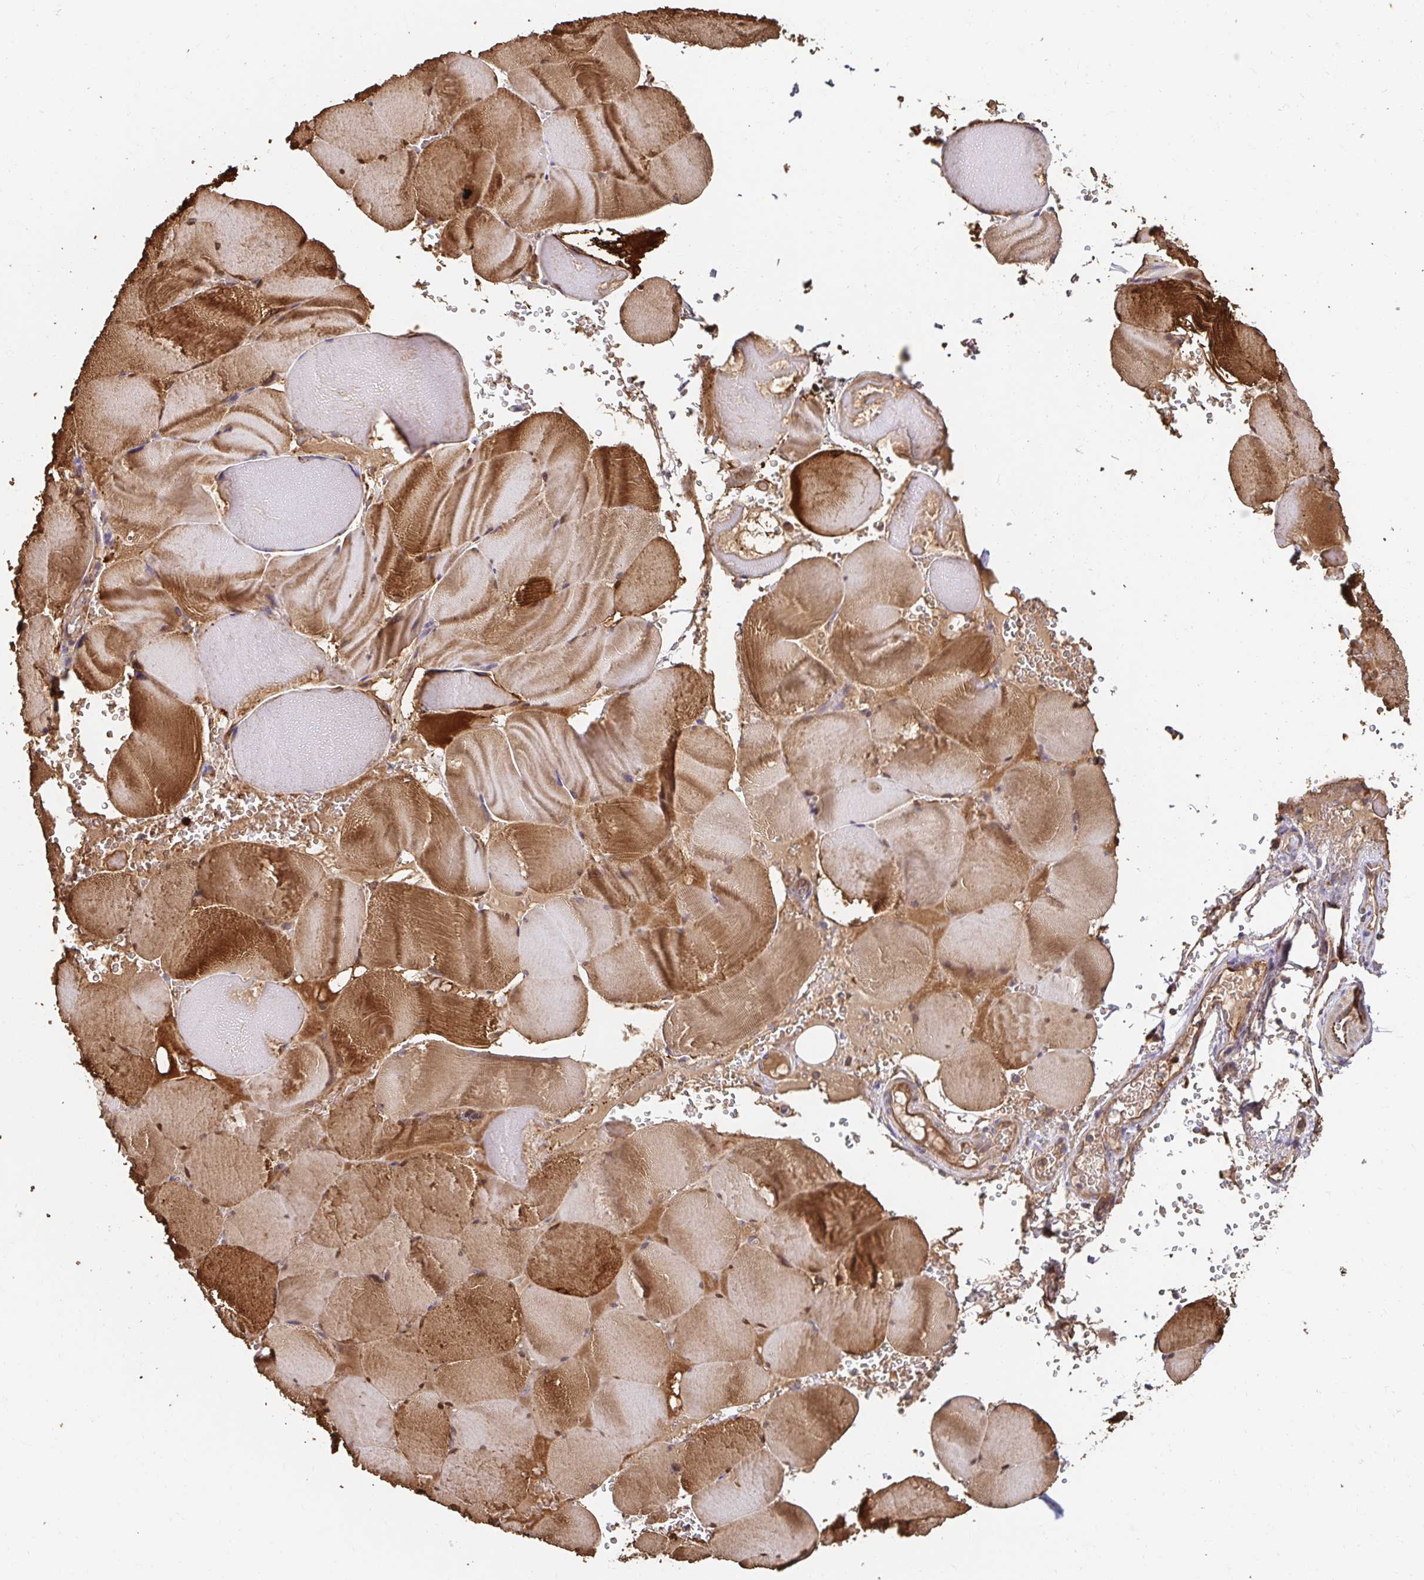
{"staining": {"intensity": "strong", "quantity": ">75%", "location": "cytoplasmic/membranous"}, "tissue": "skeletal muscle", "cell_type": "Myocytes", "image_type": "normal", "snomed": [{"axis": "morphology", "description": "Normal tissue, NOS"}, {"axis": "topography", "description": "Skeletal muscle"}, {"axis": "topography", "description": "Head-Neck"}], "caption": "Normal skeletal muscle shows strong cytoplasmic/membranous positivity in approximately >75% of myocytes The protein is stained brown, and the nuclei are stained in blue (DAB (3,3'-diaminobenzidine) IHC with brightfield microscopy, high magnification)..", "gene": "APBB1", "patient": {"sex": "male", "age": 66}}